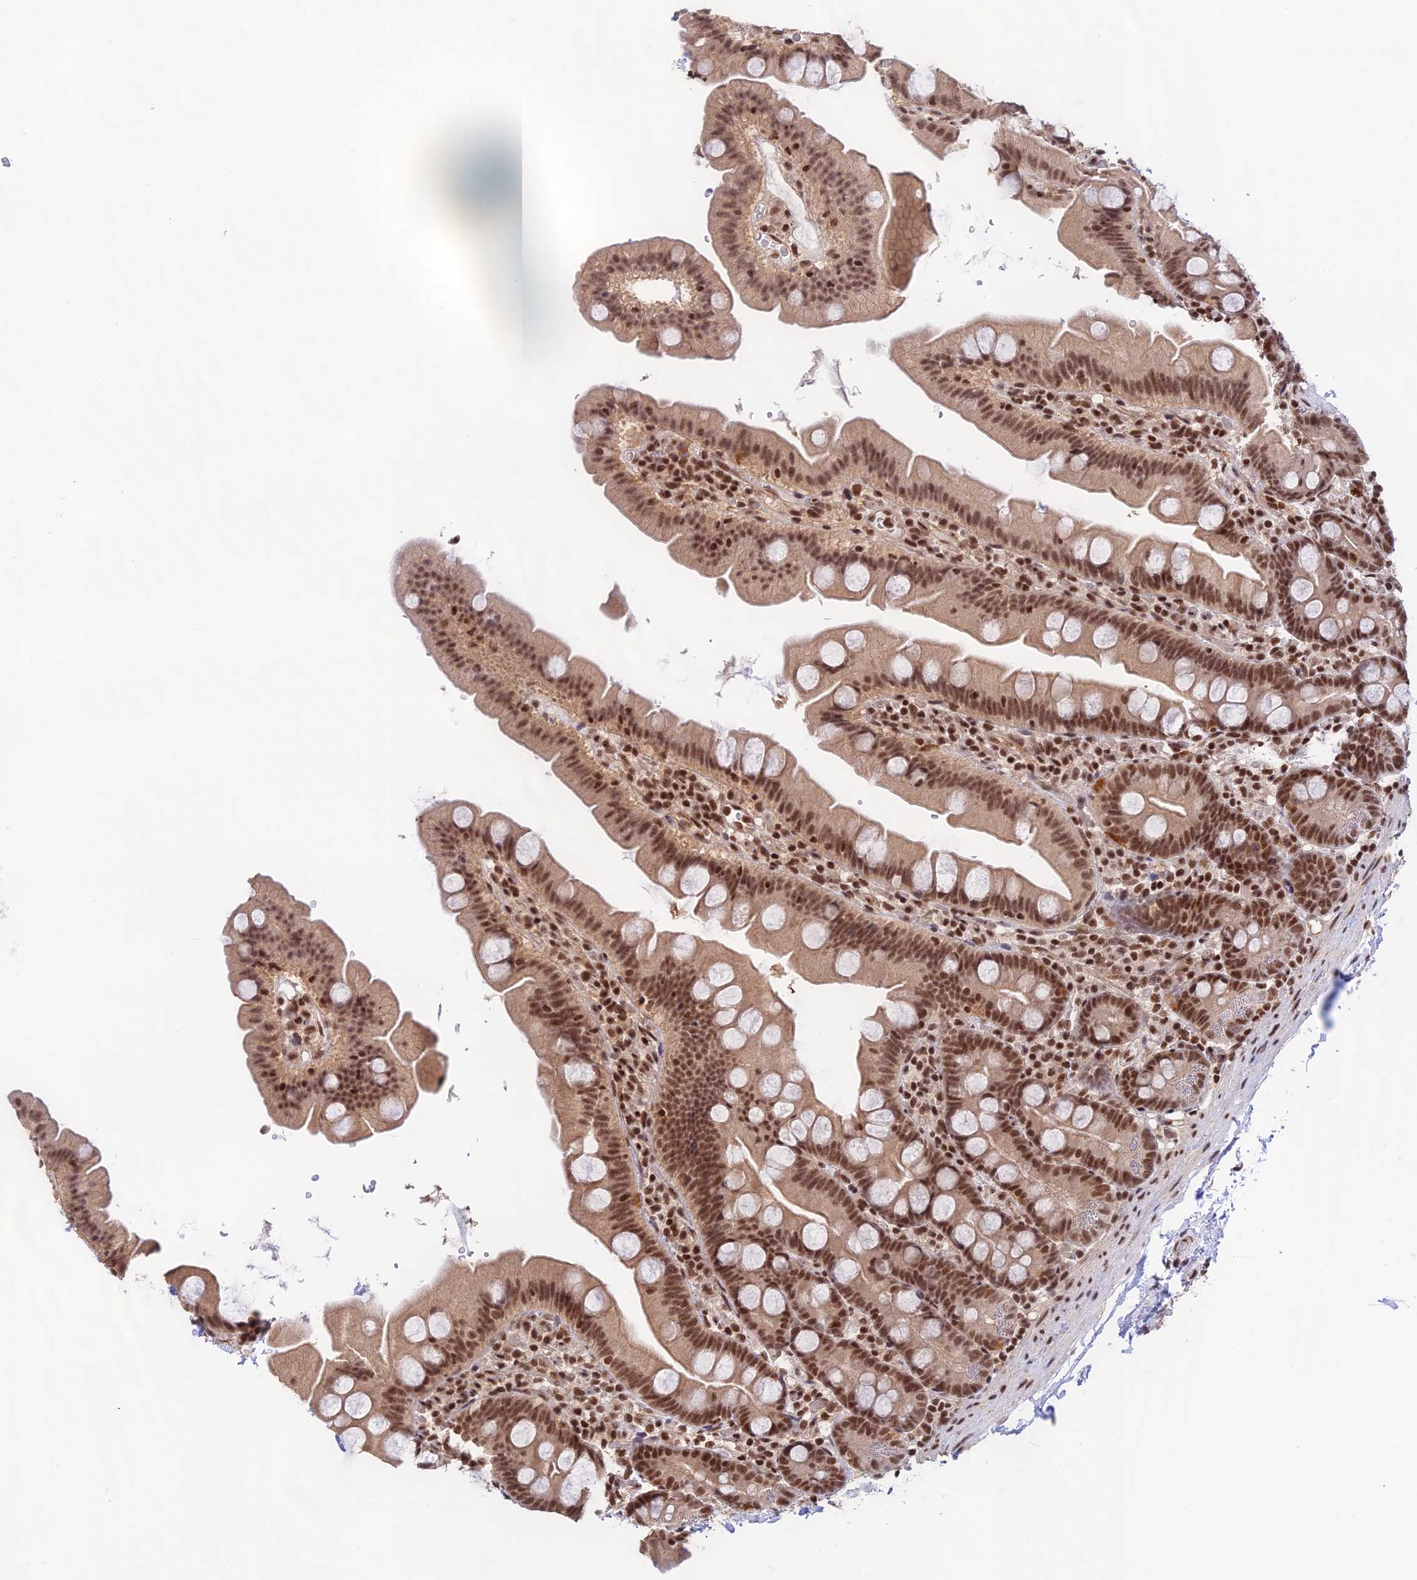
{"staining": {"intensity": "moderate", "quantity": ">75%", "location": "cytoplasmic/membranous,nuclear"}, "tissue": "small intestine", "cell_type": "Glandular cells", "image_type": "normal", "snomed": [{"axis": "morphology", "description": "Normal tissue, NOS"}, {"axis": "topography", "description": "Small intestine"}], "caption": "Protein expression analysis of benign small intestine reveals moderate cytoplasmic/membranous,nuclear staining in approximately >75% of glandular cells. The staining was performed using DAB (3,3'-diaminobenzidine) to visualize the protein expression in brown, while the nuclei were stained in blue with hematoxylin (Magnification: 20x).", "gene": "THAP11", "patient": {"sex": "female", "age": 68}}